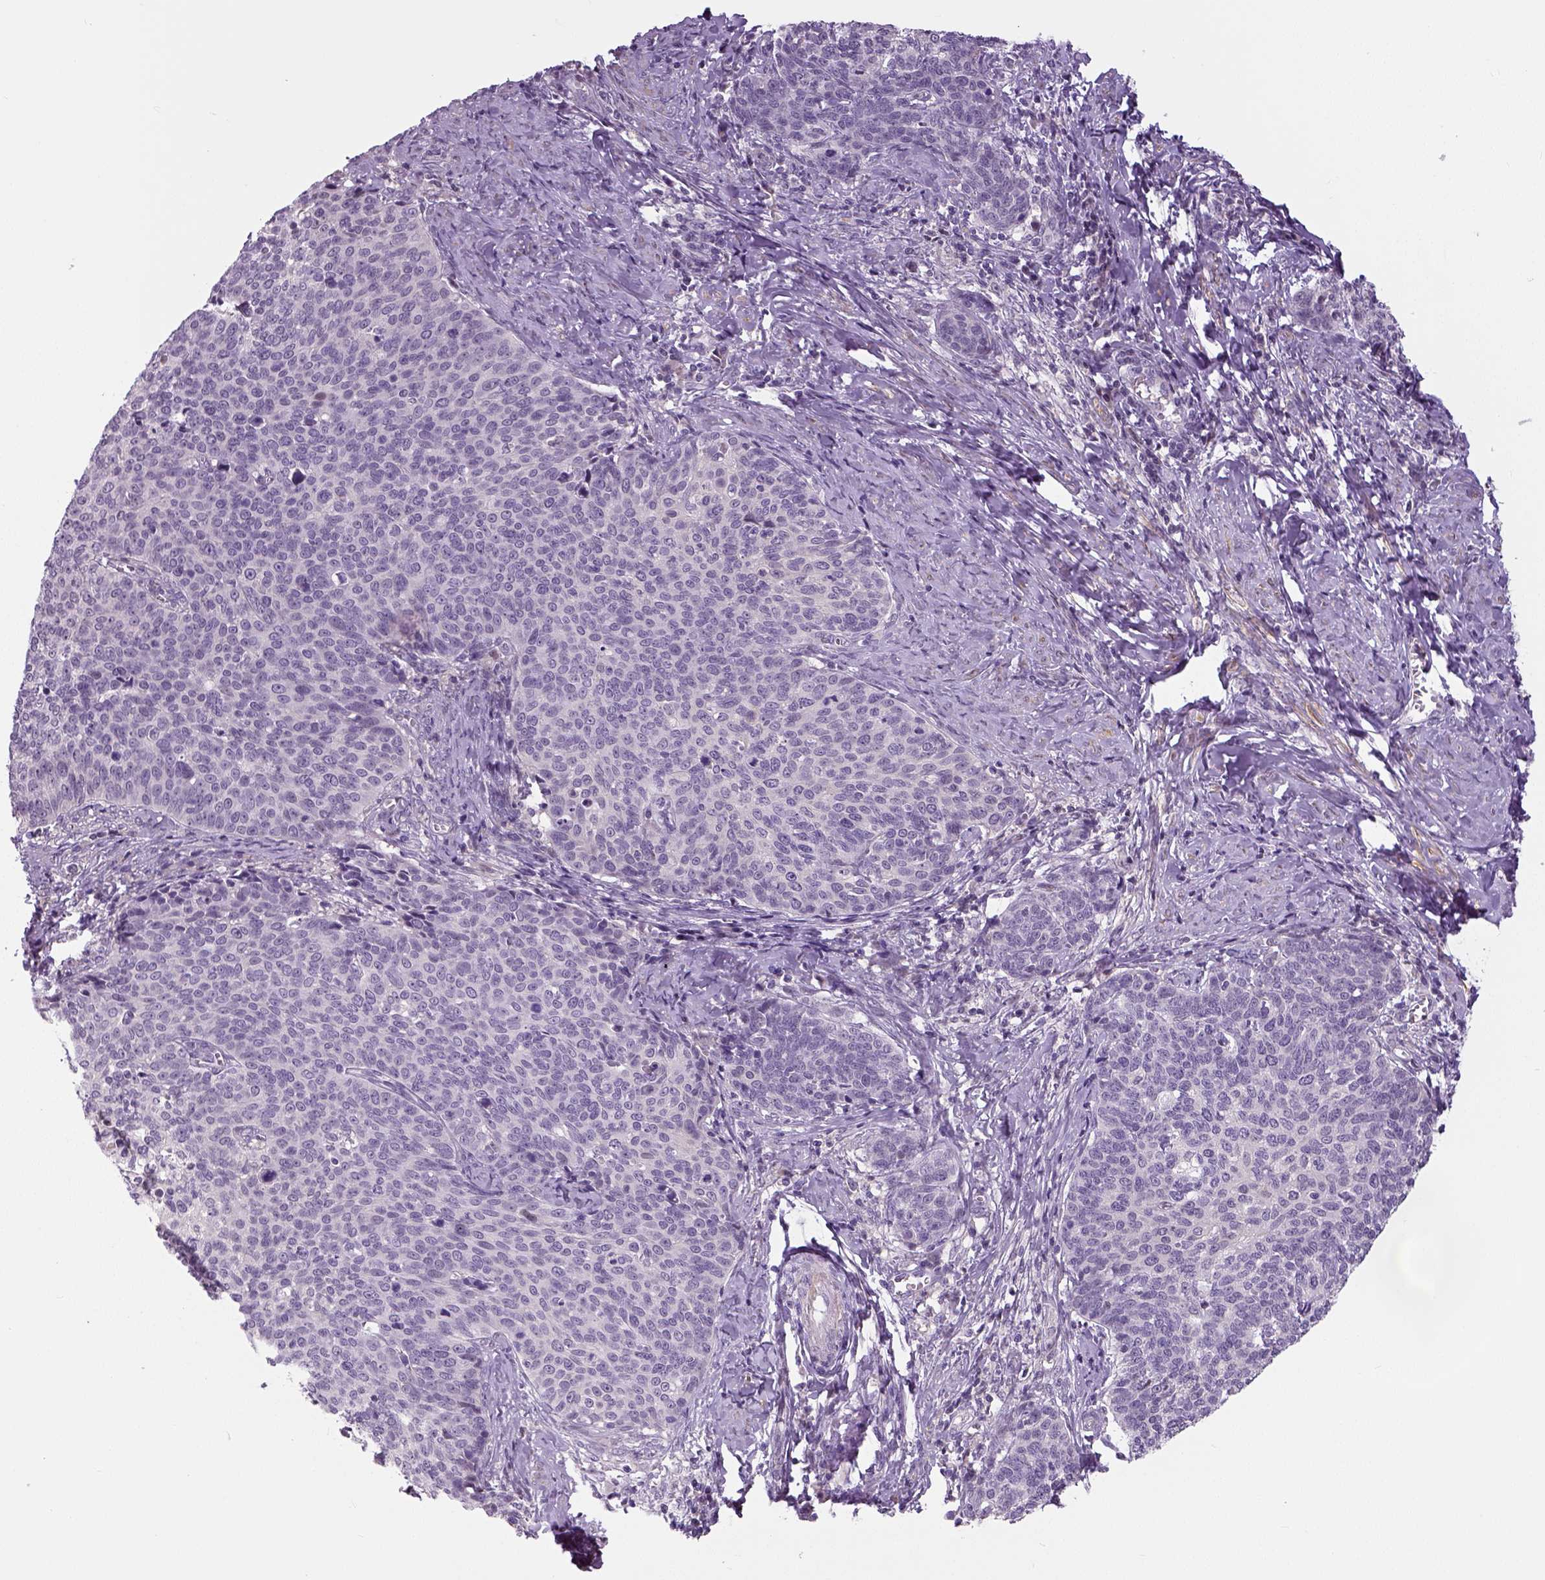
{"staining": {"intensity": "negative", "quantity": "none", "location": "none"}, "tissue": "cervical cancer", "cell_type": "Tumor cells", "image_type": "cancer", "snomed": [{"axis": "morphology", "description": "Normal tissue, NOS"}, {"axis": "morphology", "description": "Squamous cell carcinoma, NOS"}, {"axis": "topography", "description": "Cervix"}], "caption": "An immunohistochemistry histopathology image of cervical cancer is shown. There is no staining in tumor cells of cervical cancer.", "gene": "NECAB1", "patient": {"sex": "female", "age": 39}}